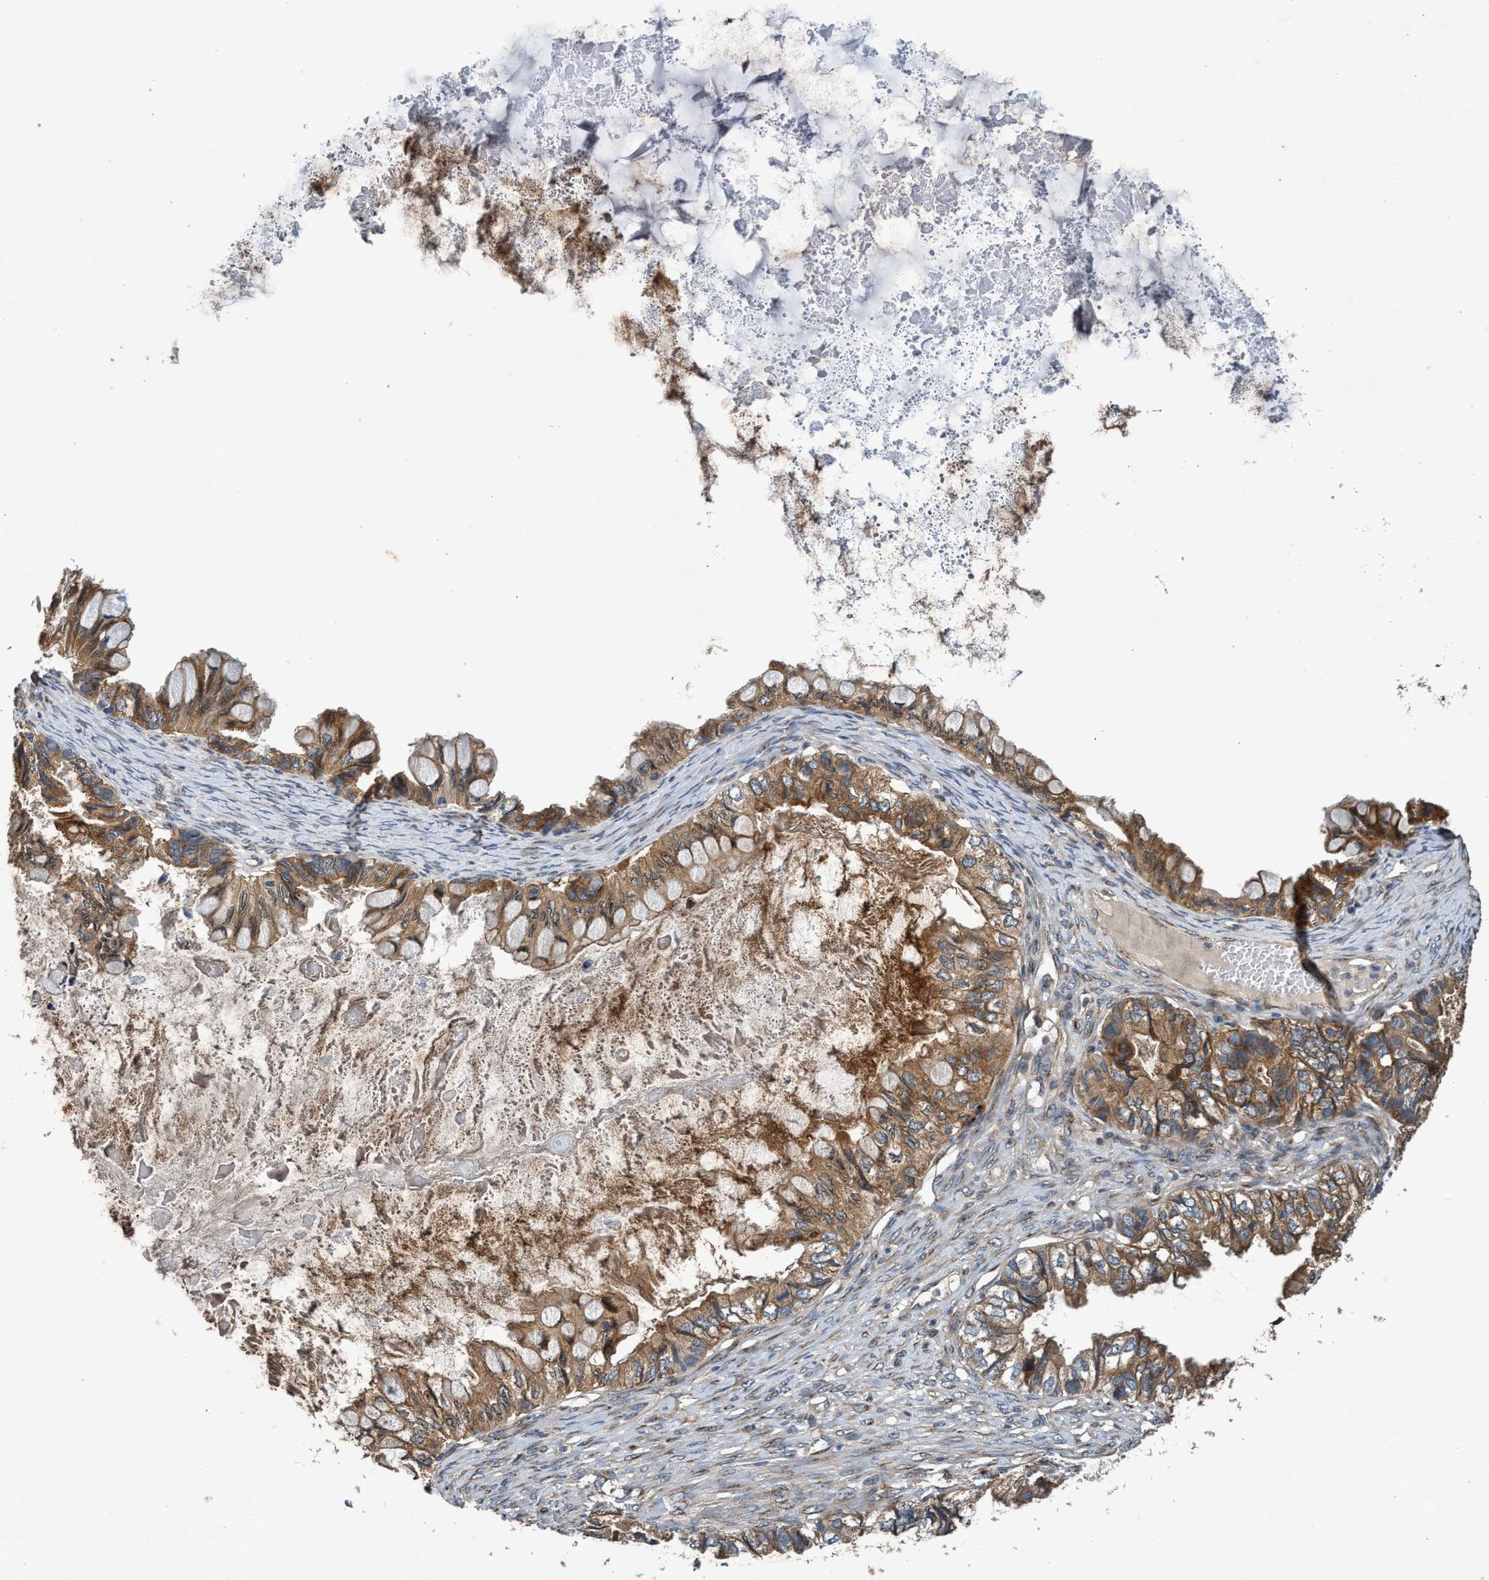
{"staining": {"intensity": "moderate", "quantity": ">75%", "location": "cytoplasmic/membranous"}, "tissue": "ovarian cancer", "cell_type": "Tumor cells", "image_type": "cancer", "snomed": [{"axis": "morphology", "description": "Cystadenocarcinoma, mucinous, NOS"}, {"axis": "topography", "description": "Ovary"}], "caption": "A brown stain labels moderate cytoplasmic/membranous staining of a protein in human ovarian cancer tumor cells.", "gene": "MACC1", "patient": {"sex": "female", "age": 80}}